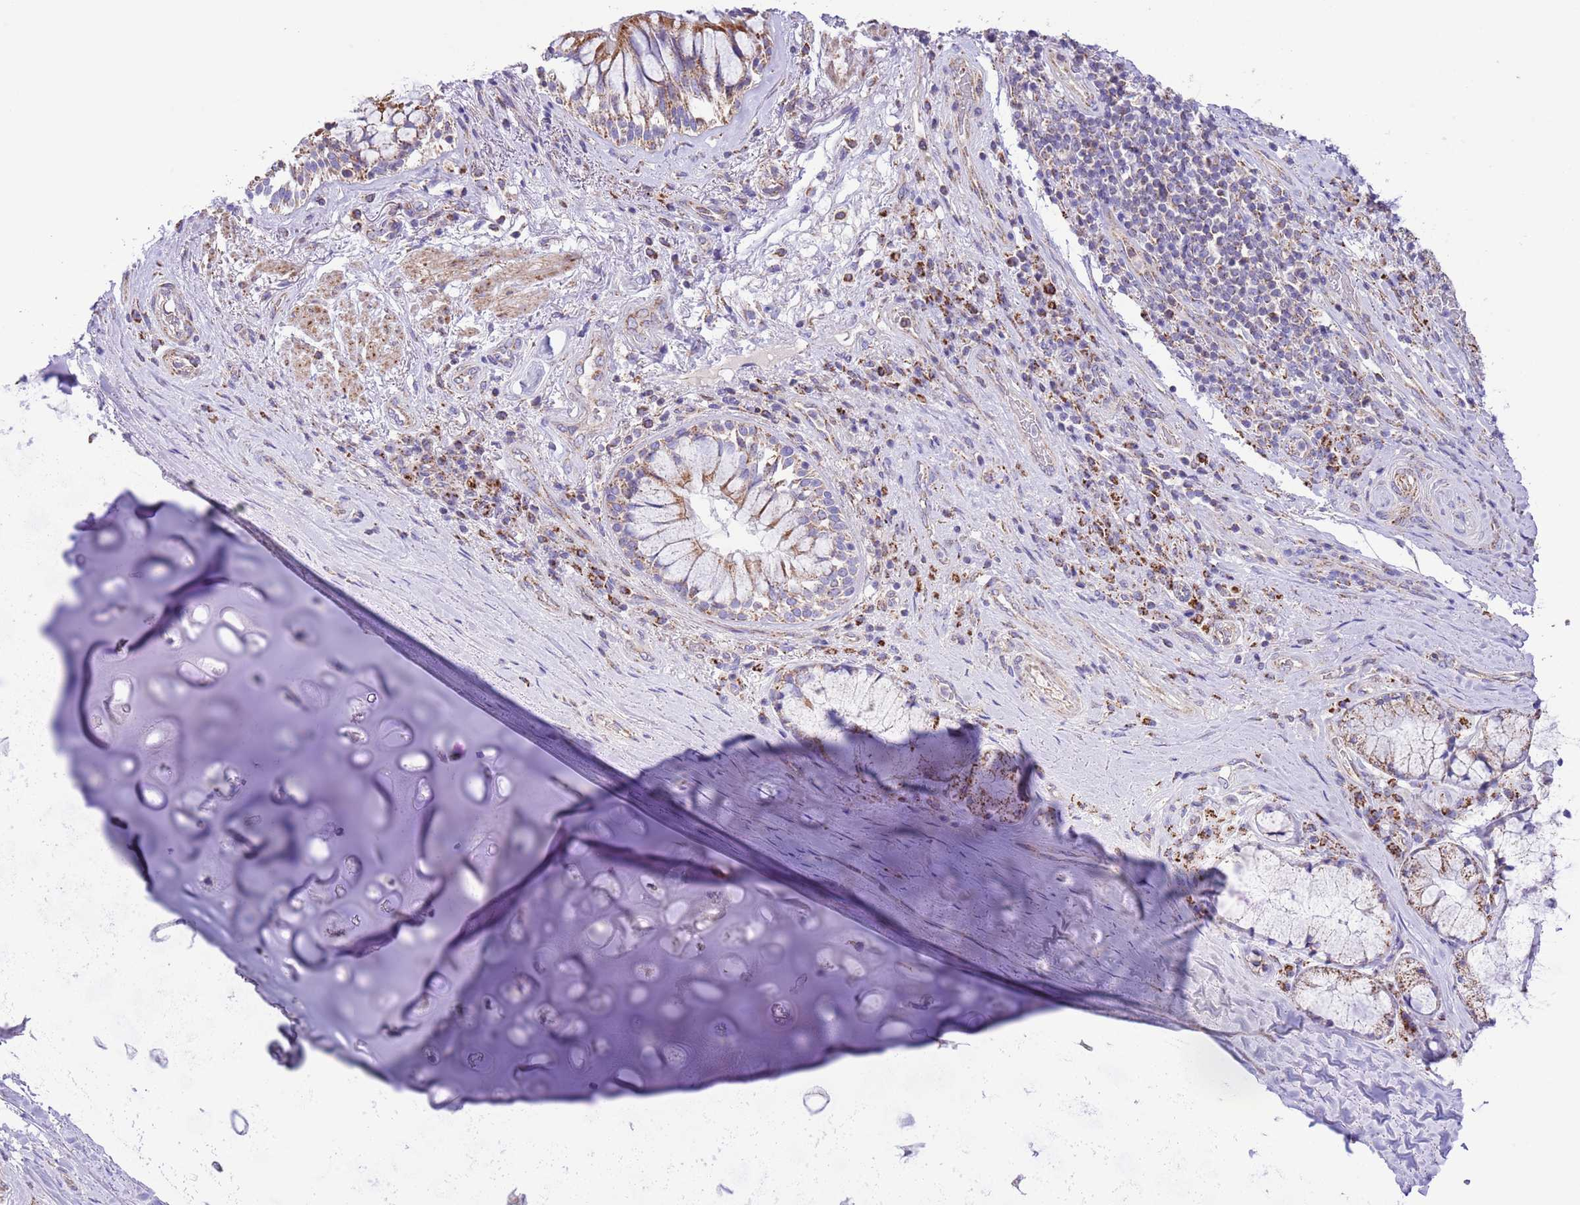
{"staining": {"intensity": "weak", "quantity": "<25%", "location": "cytoplasmic/membranous"}, "tissue": "adipose tissue", "cell_type": "Adipocytes", "image_type": "normal", "snomed": [{"axis": "morphology", "description": "Normal tissue, NOS"}, {"axis": "morphology", "description": "Squamous cell carcinoma, NOS"}, {"axis": "topography", "description": "Bronchus"}, {"axis": "topography", "description": "Lung"}], "caption": "Adipose tissue was stained to show a protein in brown. There is no significant positivity in adipocytes. The staining is performed using DAB (3,3'-diaminobenzidine) brown chromogen with nuclei counter-stained in using hematoxylin.", "gene": "SS18L2", "patient": {"sex": "male", "age": 64}}